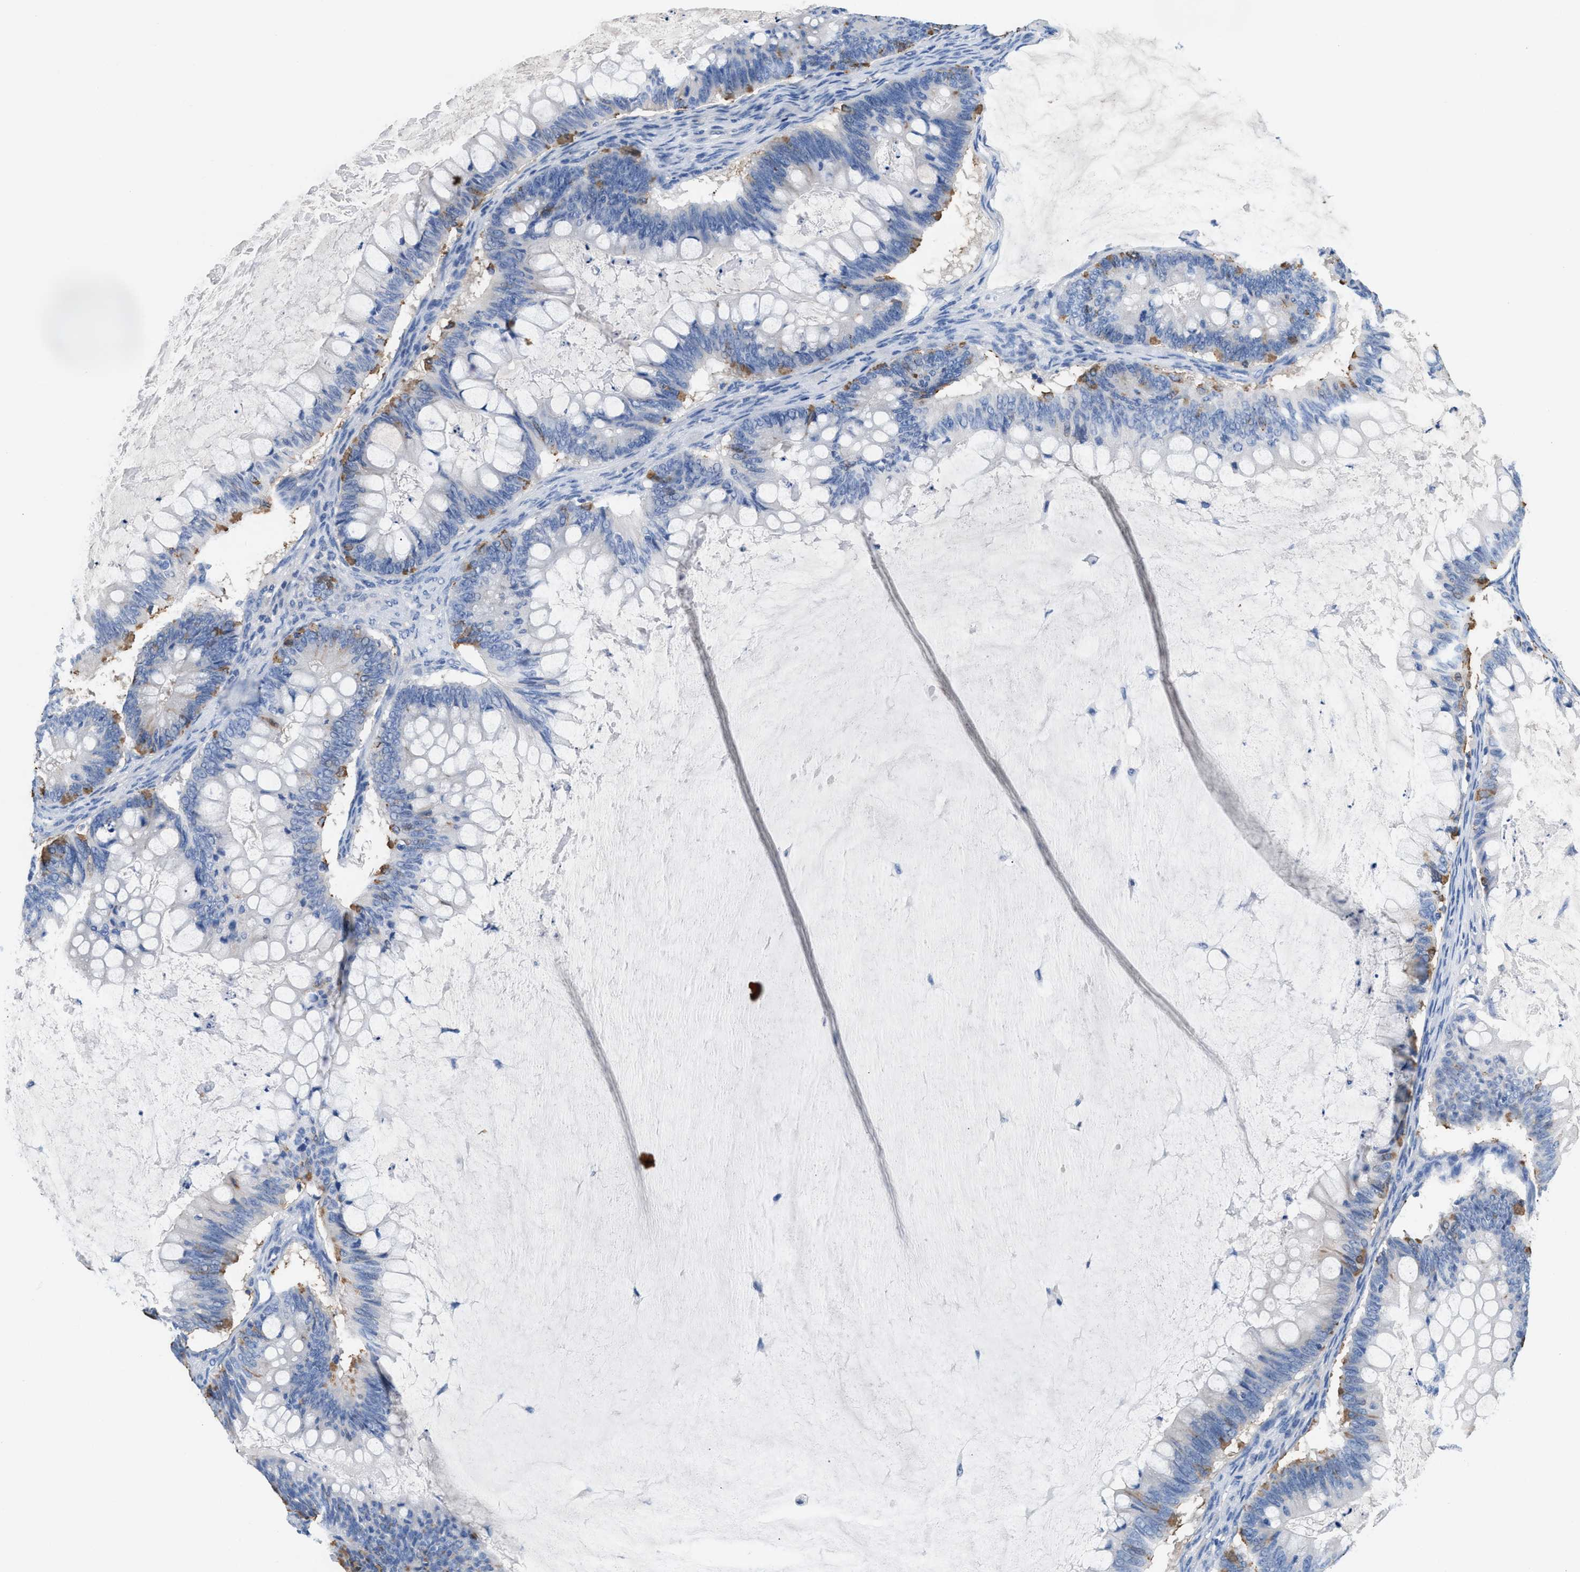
{"staining": {"intensity": "moderate", "quantity": "<25%", "location": "cytoplasmic/membranous"}, "tissue": "ovarian cancer", "cell_type": "Tumor cells", "image_type": "cancer", "snomed": [{"axis": "morphology", "description": "Cystadenocarcinoma, mucinous, NOS"}, {"axis": "topography", "description": "Ovary"}], "caption": "Ovarian cancer (mucinous cystadenocarcinoma) tissue shows moderate cytoplasmic/membranous staining in approximately <25% of tumor cells", "gene": "SLFN13", "patient": {"sex": "female", "age": 61}}